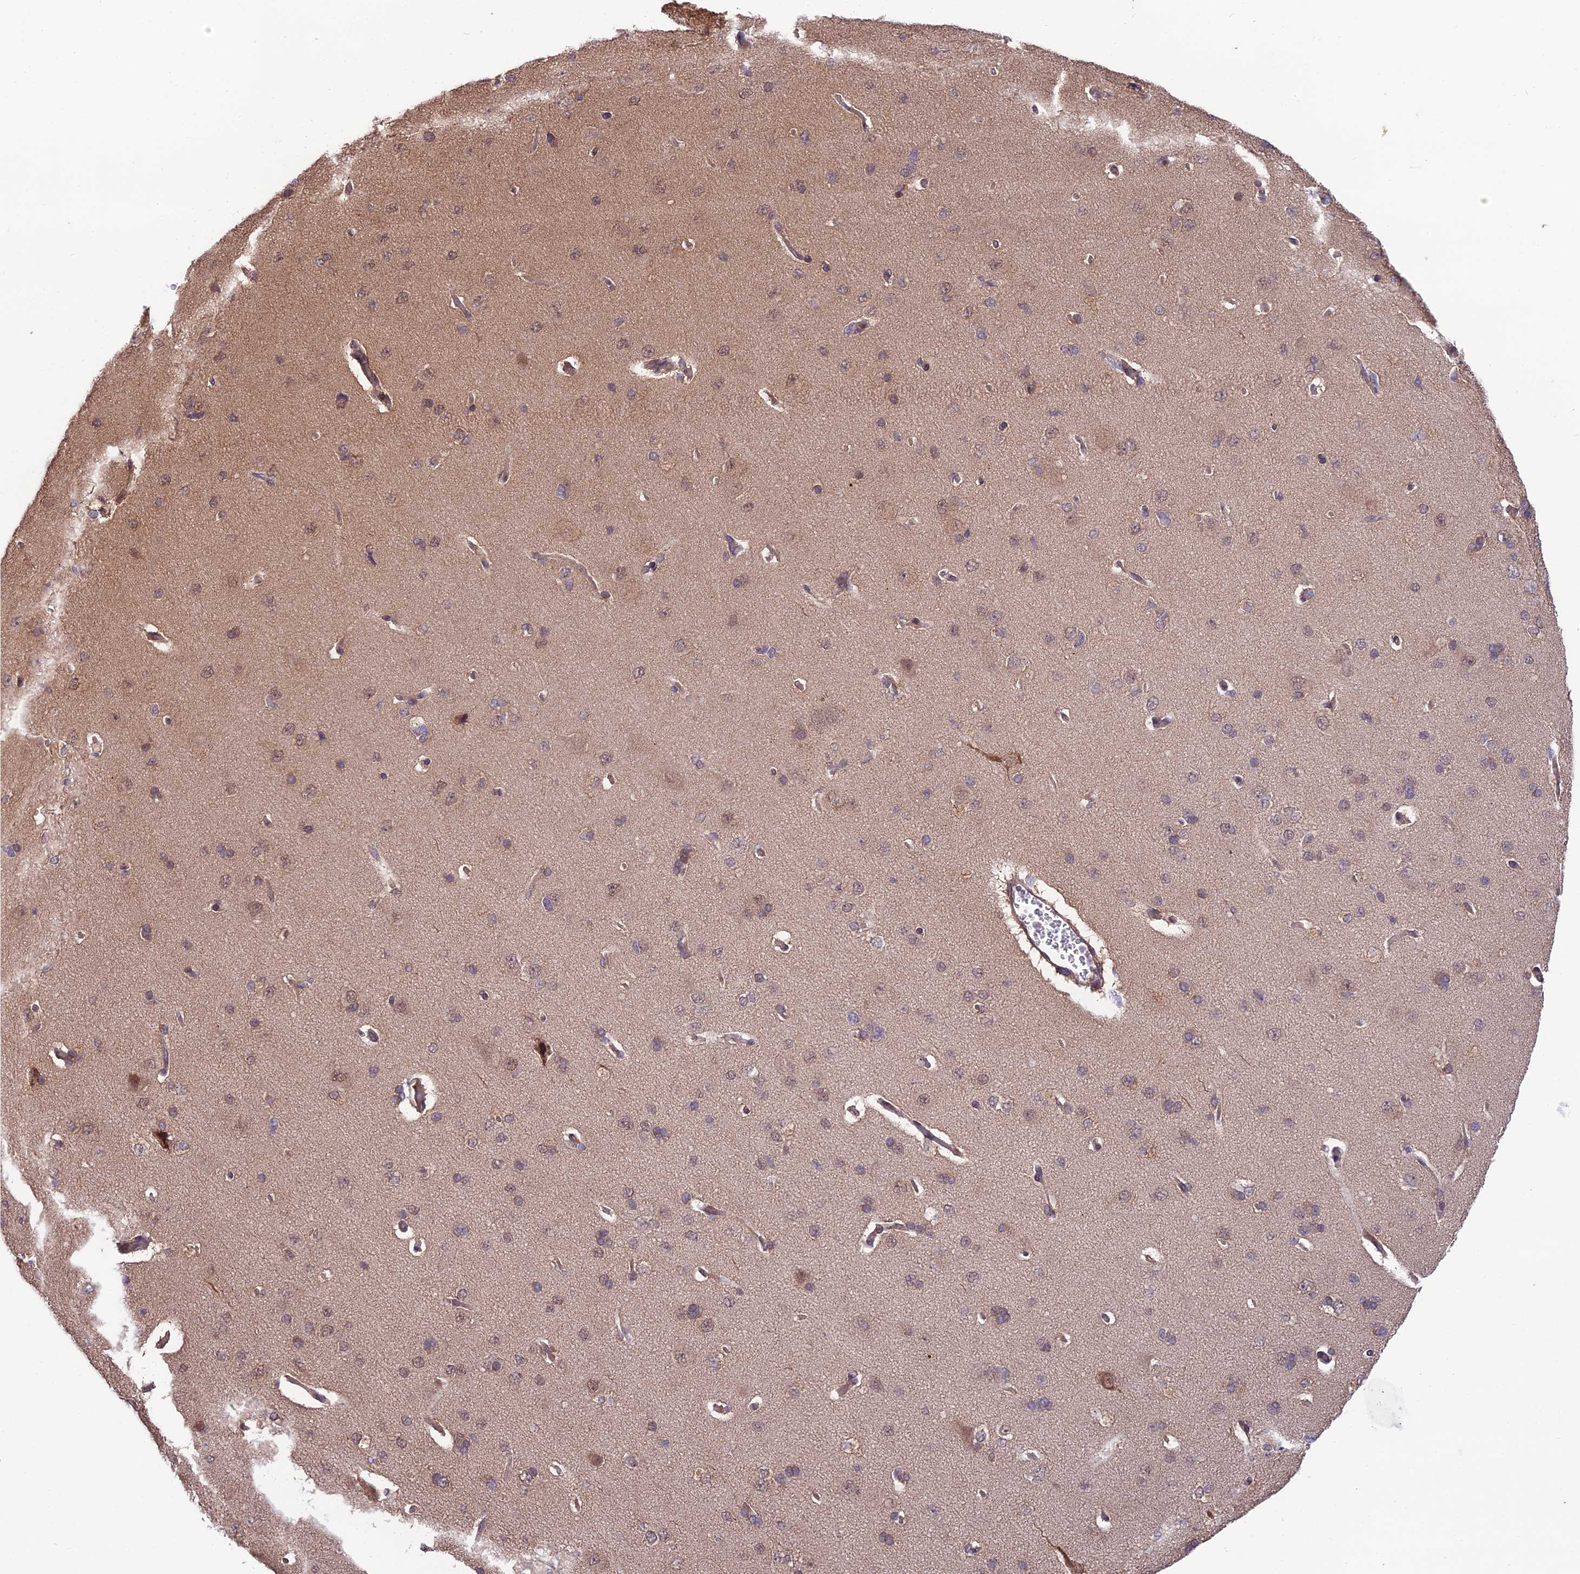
{"staining": {"intensity": "moderate", "quantity": "25%-75%", "location": "cytoplasmic/membranous"}, "tissue": "cerebral cortex", "cell_type": "Endothelial cells", "image_type": "normal", "snomed": [{"axis": "morphology", "description": "Normal tissue, NOS"}, {"axis": "topography", "description": "Cerebral cortex"}], "caption": "DAB (3,3'-diaminobenzidine) immunohistochemical staining of normal cerebral cortex reveals moderate cytoplasmic/membranous protein expression in about 25%-75% of endothelial cells. Nuclei are stained in blue.", "gene": "CYP2R1", "patient": {"sex": "male", "age": 62}}